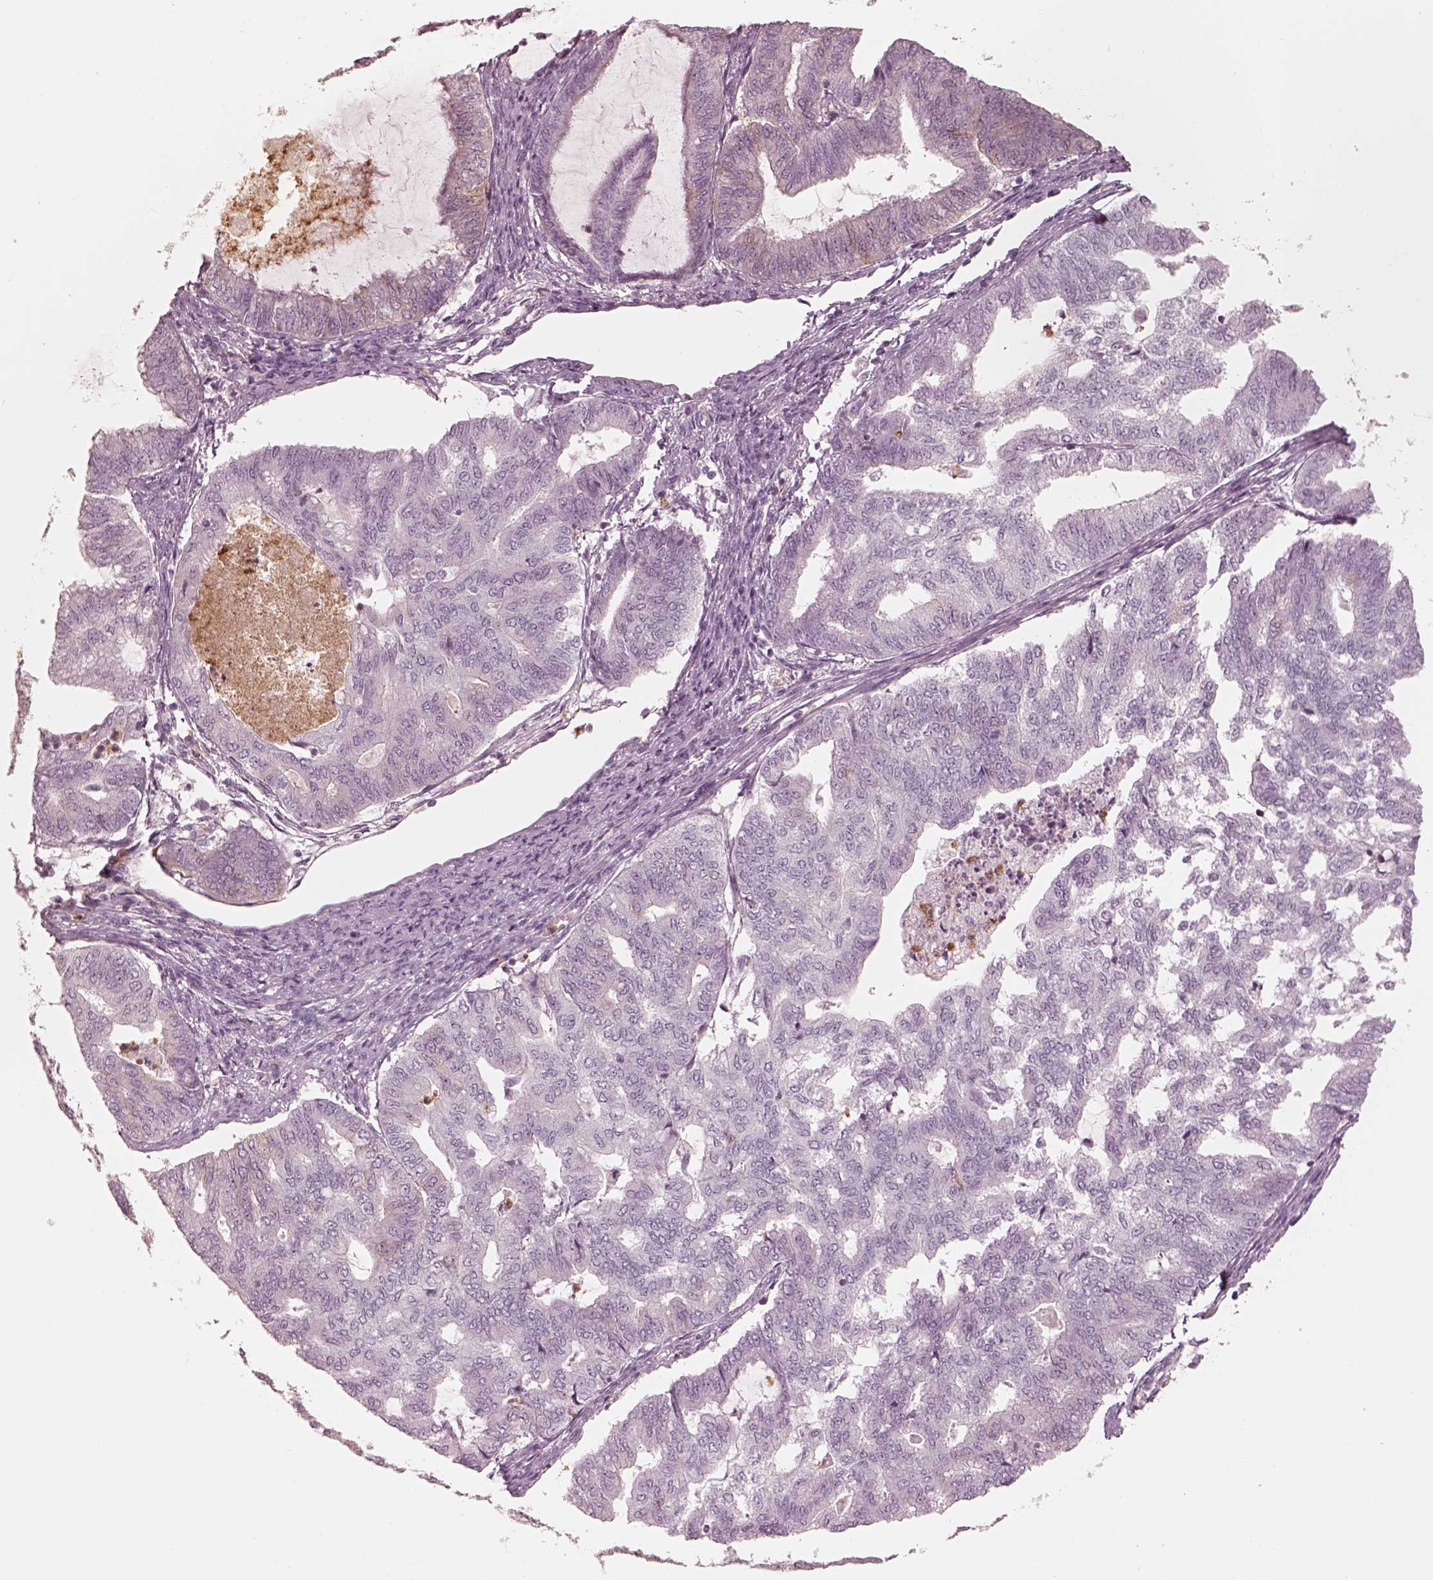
{"staining": {"intensity": "negative", "quantity": "none", "location": "none"}, "tissue": "endometrial cancer", "cell_type": "Tumor cells", "image_type": "cancer", "snomed": [{"axis": "morphology", "description": "Adenocarcinoma, NOS"}, {"axis": "topography", "description": "Endometrium"}], "caption": "Protein analysis of endometrial adenocarcinoma demonstrates no significant positivity in tumor cells. (DAB IHC with hematoxylin counter stain).", "gene": "GPRIN1", "patient": {"sex": "female", "age": 79}}